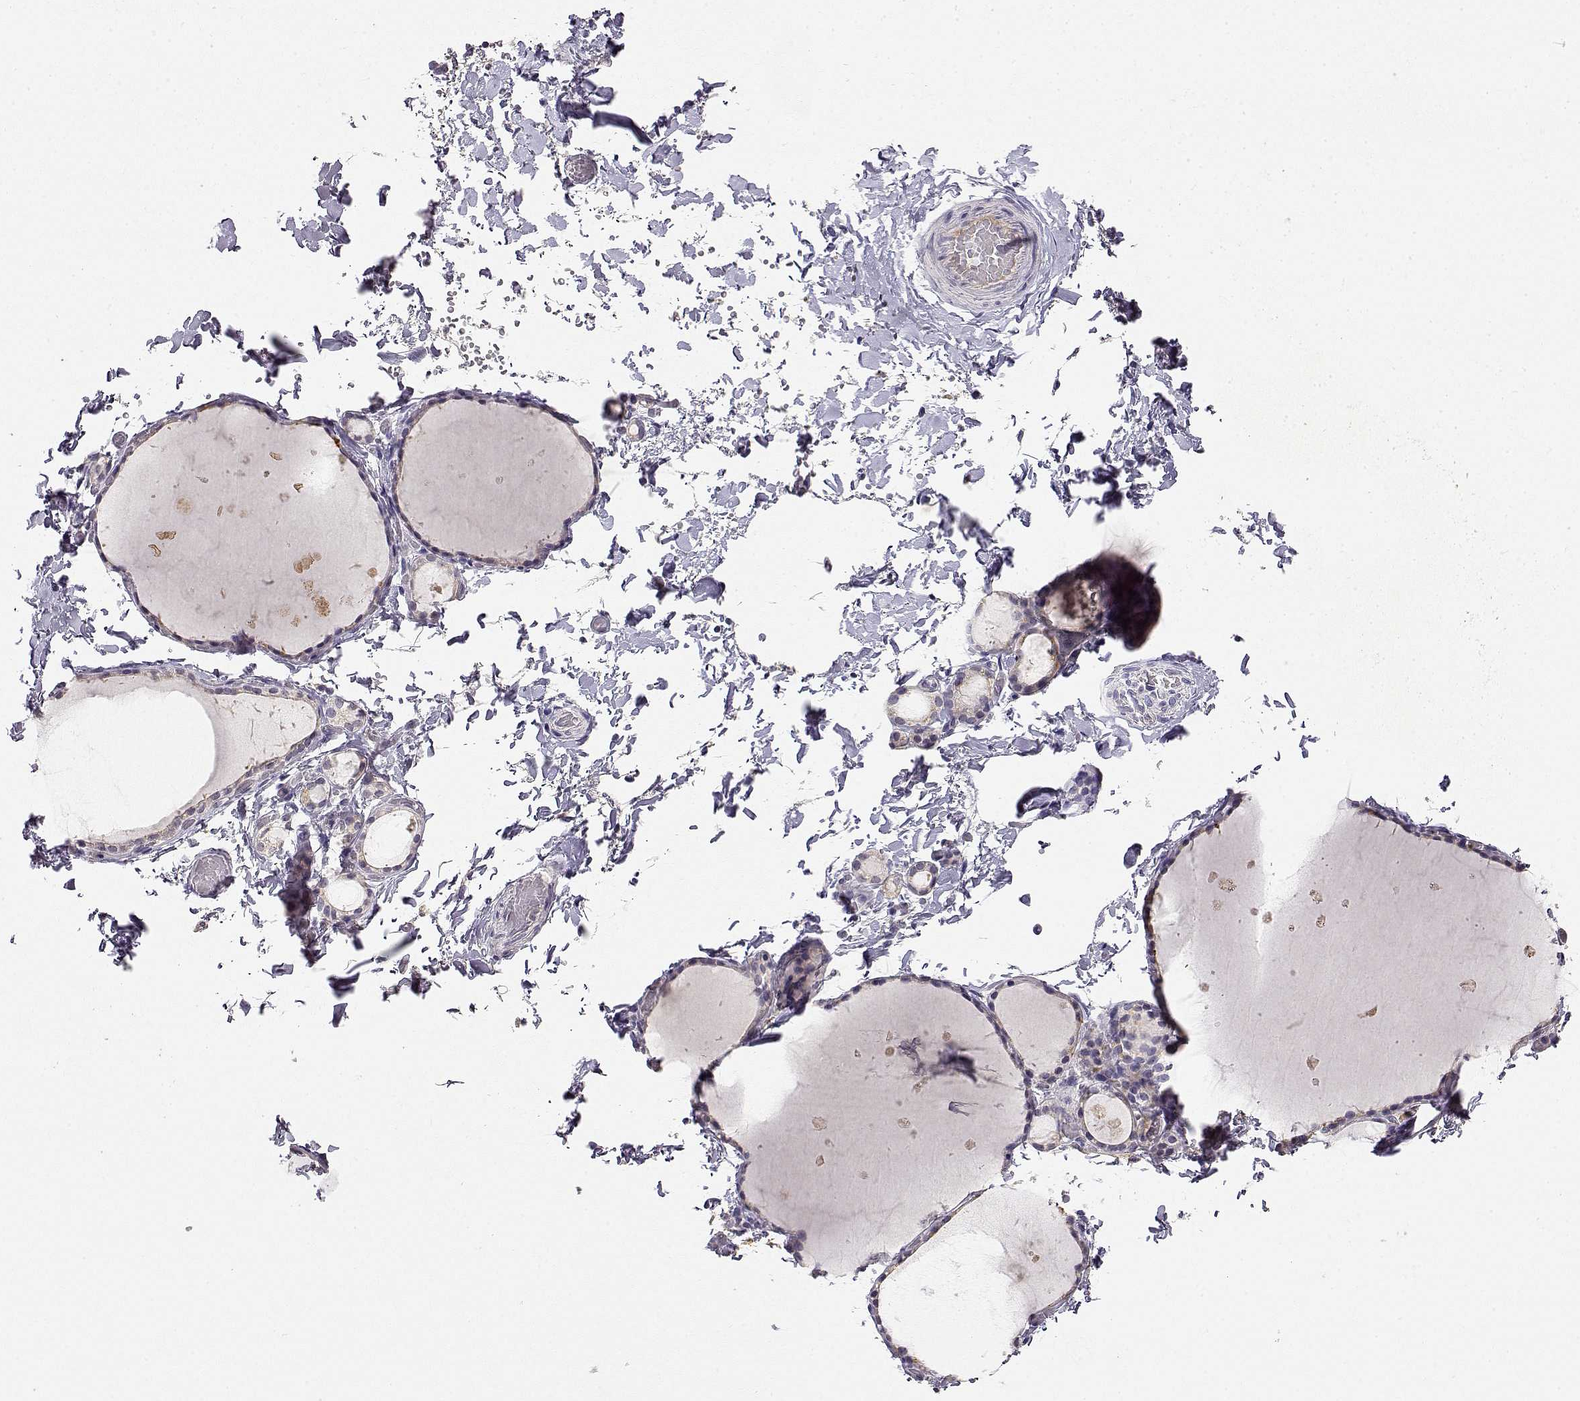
{"staining": {"intensity": "negative", "quantity": "none", "location": "none"}, "tissue": "thyroid gland", "cell_type": "Glandular cells", "image_type": "normal", "snomed": [{"axis": "morphology", "description": "Normal tissue, NOS"}, {"axis": "topography", "description": "Thyroid gland"}], "caption": "Image shows no protein staining in glandular cells of benign thyroid gland. The staining was performed using DAB to visualize the protein expression in brown, while the nuclei were stained in blue with hematoxylin (Magnification: 20x).", "gene": "TACR1", "patient": {"sex": "female", "age": 56}}